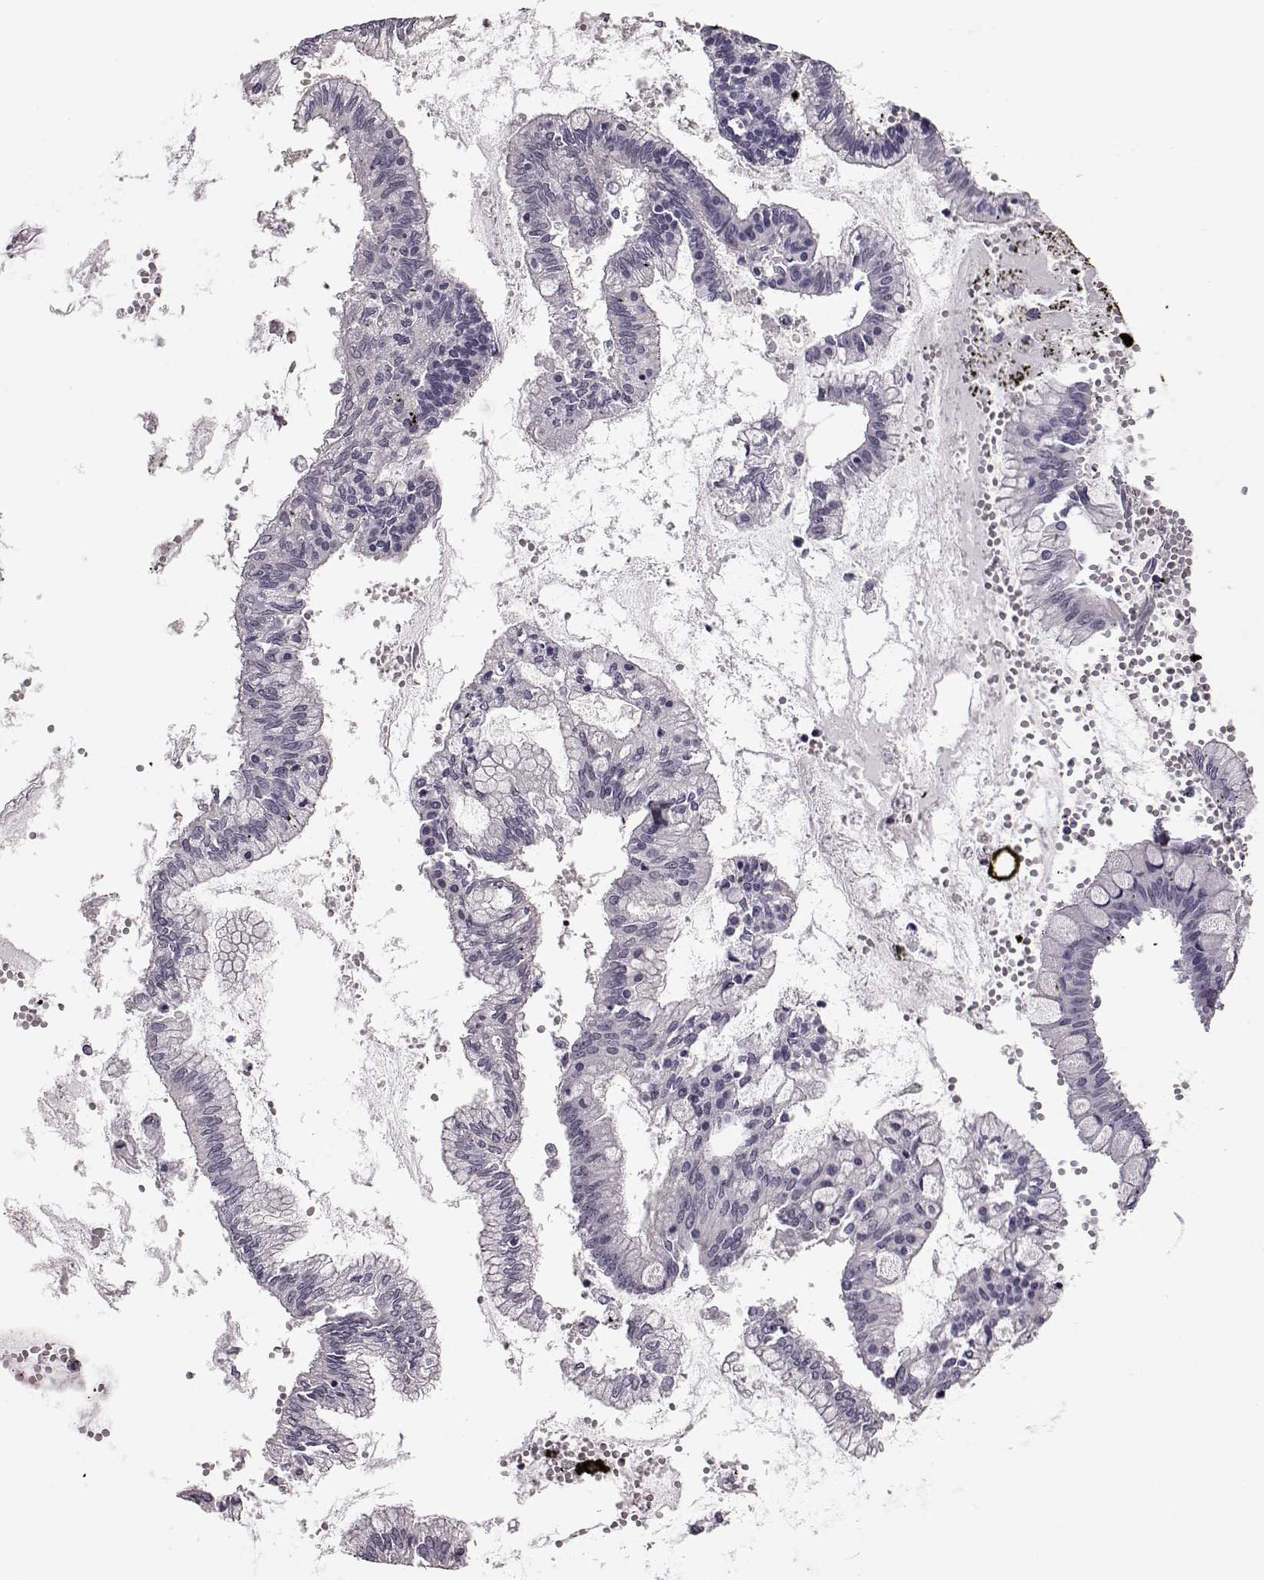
{"staining": {"intensity": "negative", "quantity": "none", "location": "none"}, "tissue": "ovarian cancer", "cell_type": "Tumor cells", "image_type": "cancer", "snomed": [{"axis": "morphology", "description": "Cystadenocarcinoma, mucinous, NOS"}, {"axis": "topography", "description": "Ovary"}], "caption": "A histopathology image of human mucinous cystadenocarcinoma (ovarian) is negative for staining in tumor cells. (DAB (3,3'-diaminobenzidine) IHC, high magnification).", "gene": "C10orf62", "patient": {"sex": "female", "age": 67}}